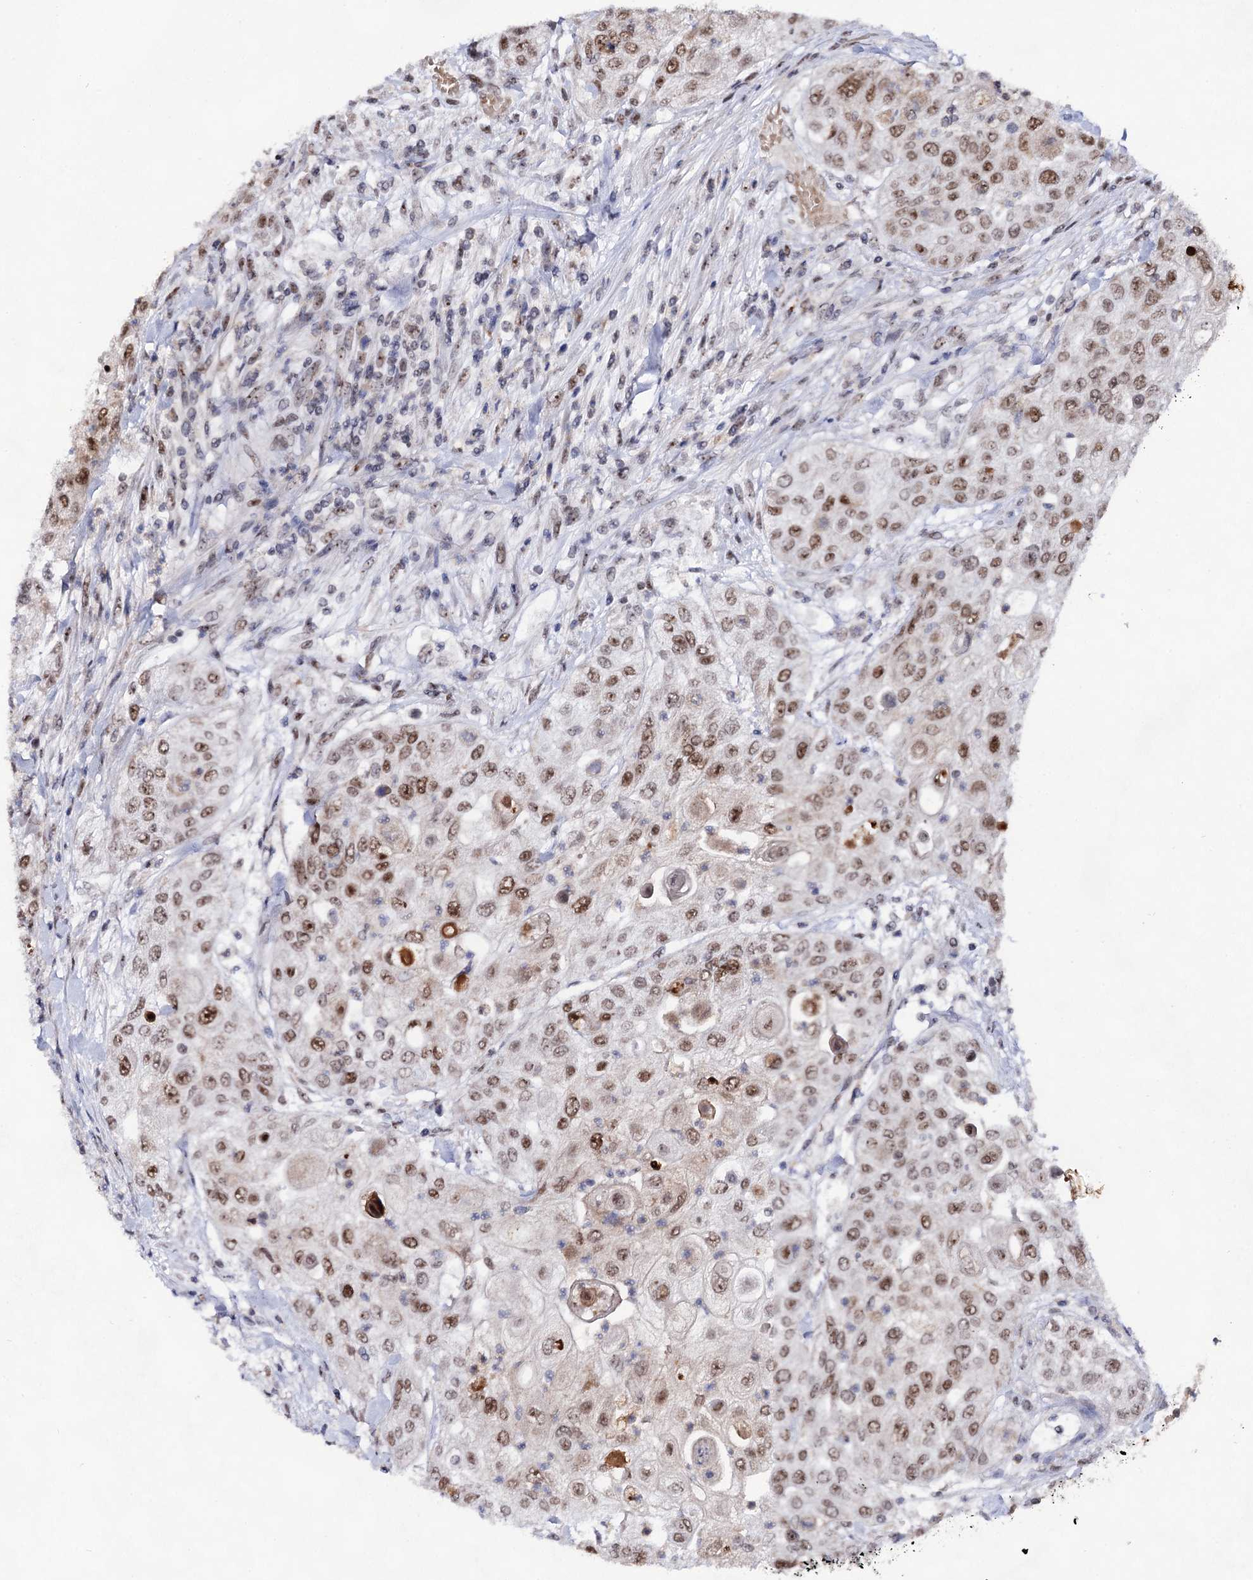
{"staining": {"intensity": "moderate", "quantity": ">75%", "location": "nuclear"}, "tissue": "urothelial cancer", "cell_type": "Tumor cells", "image_type": "cancer", "snomed": [{"axis": "morphology", "description": "Urothelial carcinoma, High grade"}, {"axis": "topography", "description": "Urinary bladder"}], "caption": "Immunohistochemical staining of human urothelial cancer reveals moderate nuclear protein positivity in approximately >75% of tumor cells.", "gene": "EXOSC10", "patient": {"sex": "female", "age": 79}}